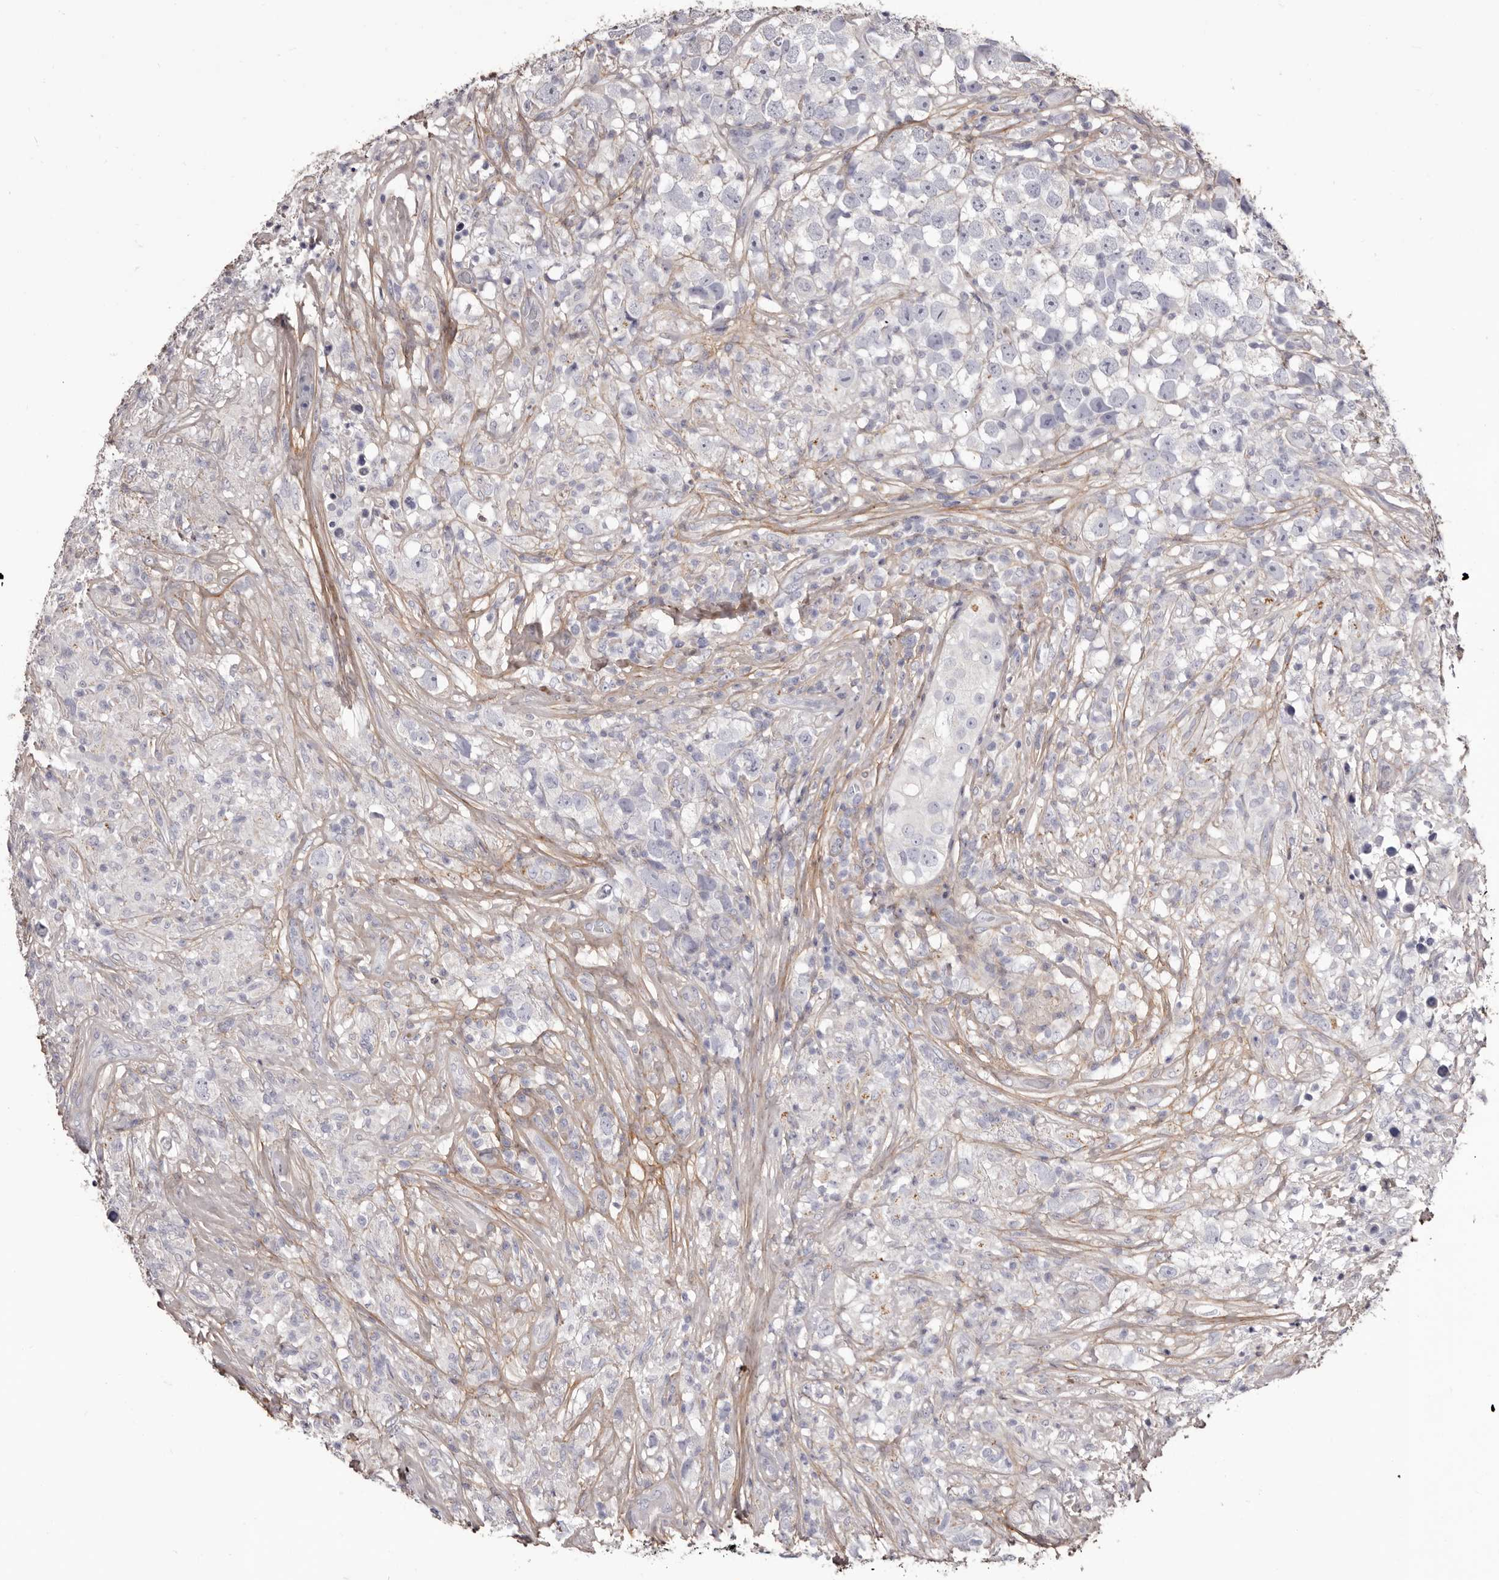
{"staining": {"intensity": "negative", "quantity": "none", "location": "none"}, "tissue": "testis cancer", "cell_type": "Tumor cells", "image_type": "cancer", "snomed": [{"axis": "morphology", "description": "Seminoma, NOS"}, {"axis": "topography", "description": "Testis"}], "caption": "Tumor cells are negative for protein expression in human testis cancer.", "gene": "COL6A1", "patient": {"sex": "male", "age": 49}}